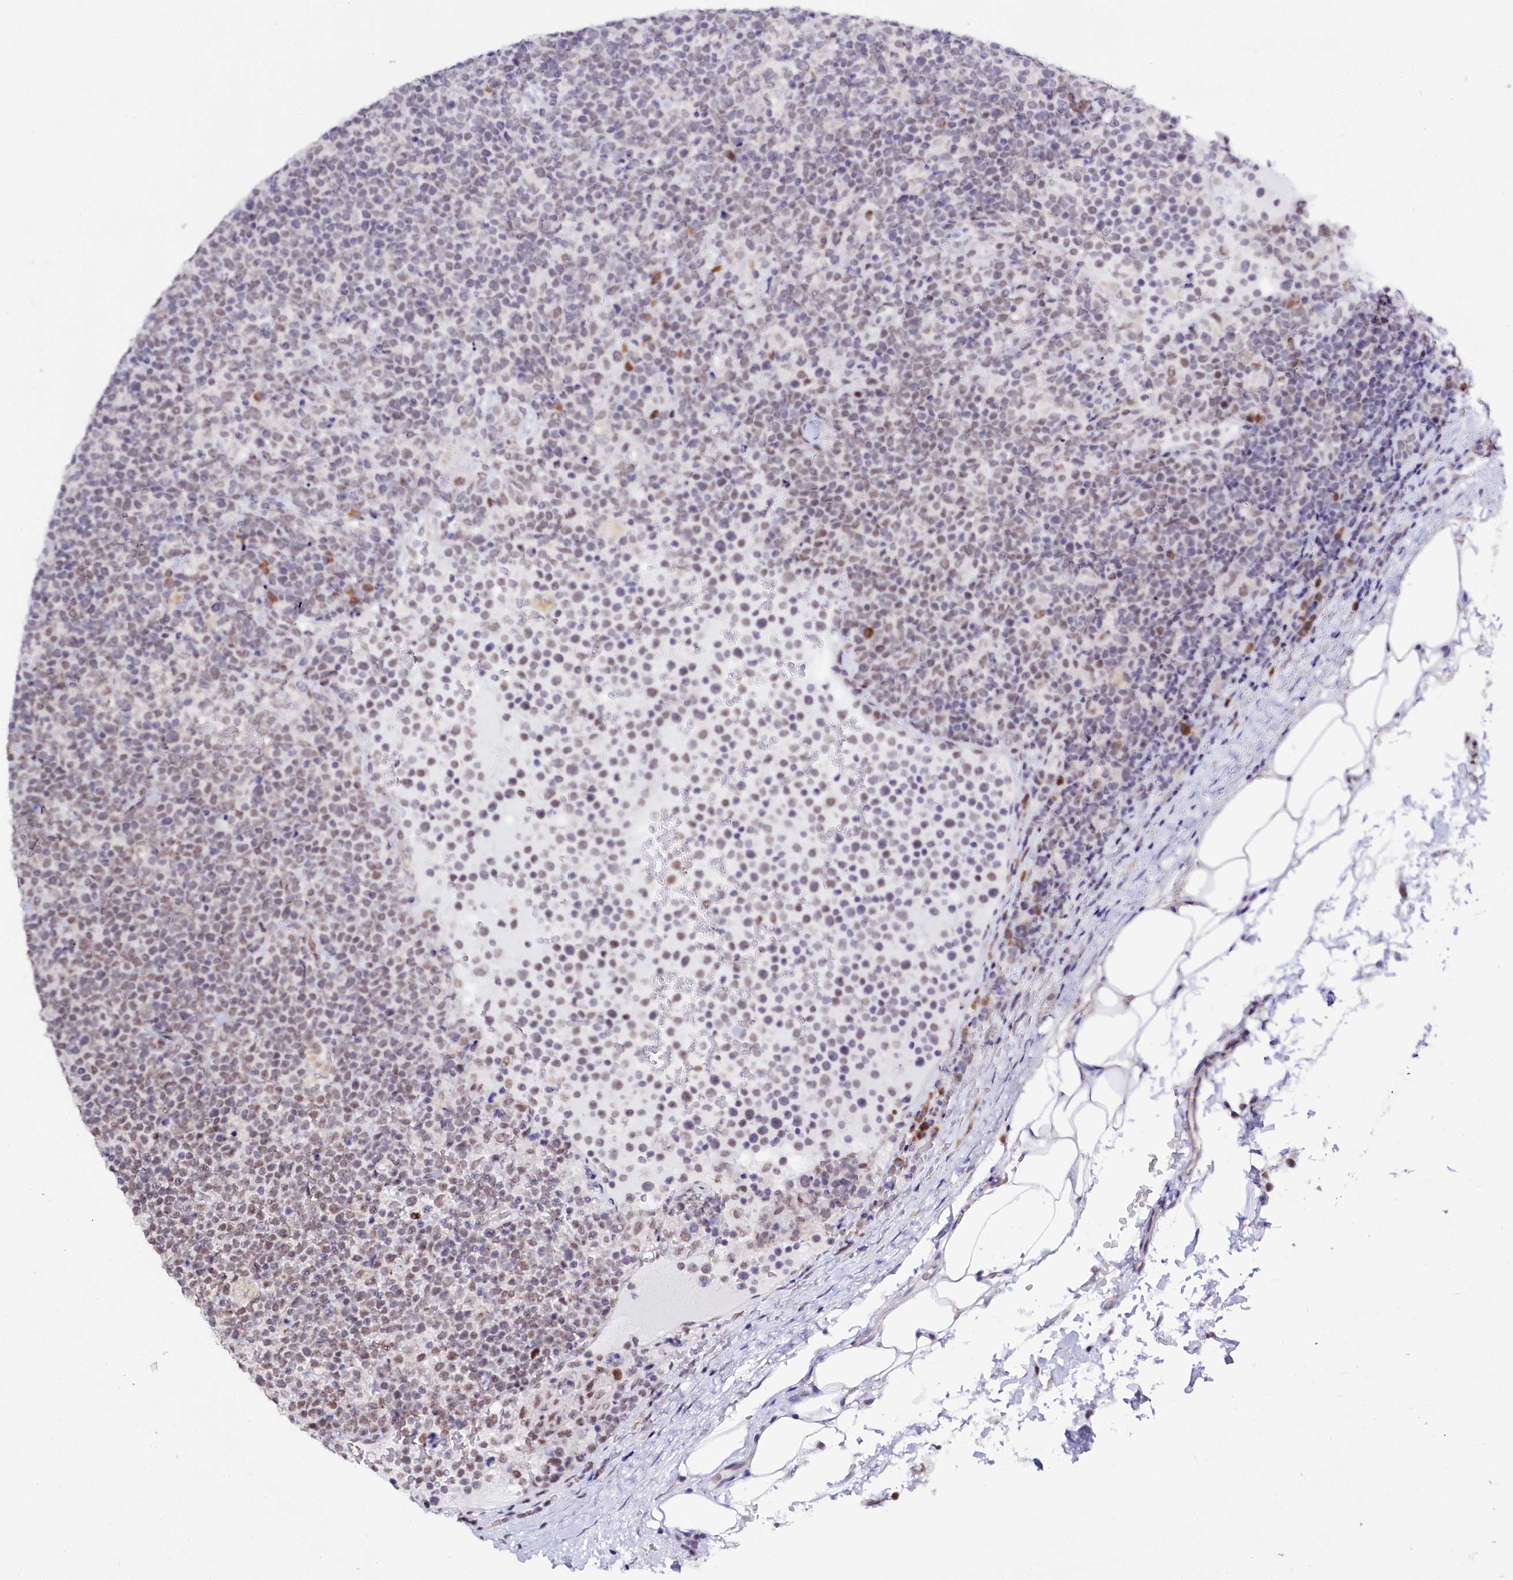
{"staining": {"intensity": "weak", "quantity": "25%-75%", "location": "nuclear"}, "tissue": "lymphoma", "cell_type": "Tumor cells", "image_type": "cancer", "snomed": [{"axis": "morphology", "description": "Malignant lymphoma, non-Hodgkin's type, High grade"}, {"axis": "topography", "description": "Lymph node"}], "caption": "Immunohistochemical staining of high-grade malignant lymphoma, non-Hodgkin's type reveals low levels of weak nuclear protein expression in about 25%-75% of tumor cells.", "gene": "SPATS2", "patient": {"sex": "male", "age": 61}}